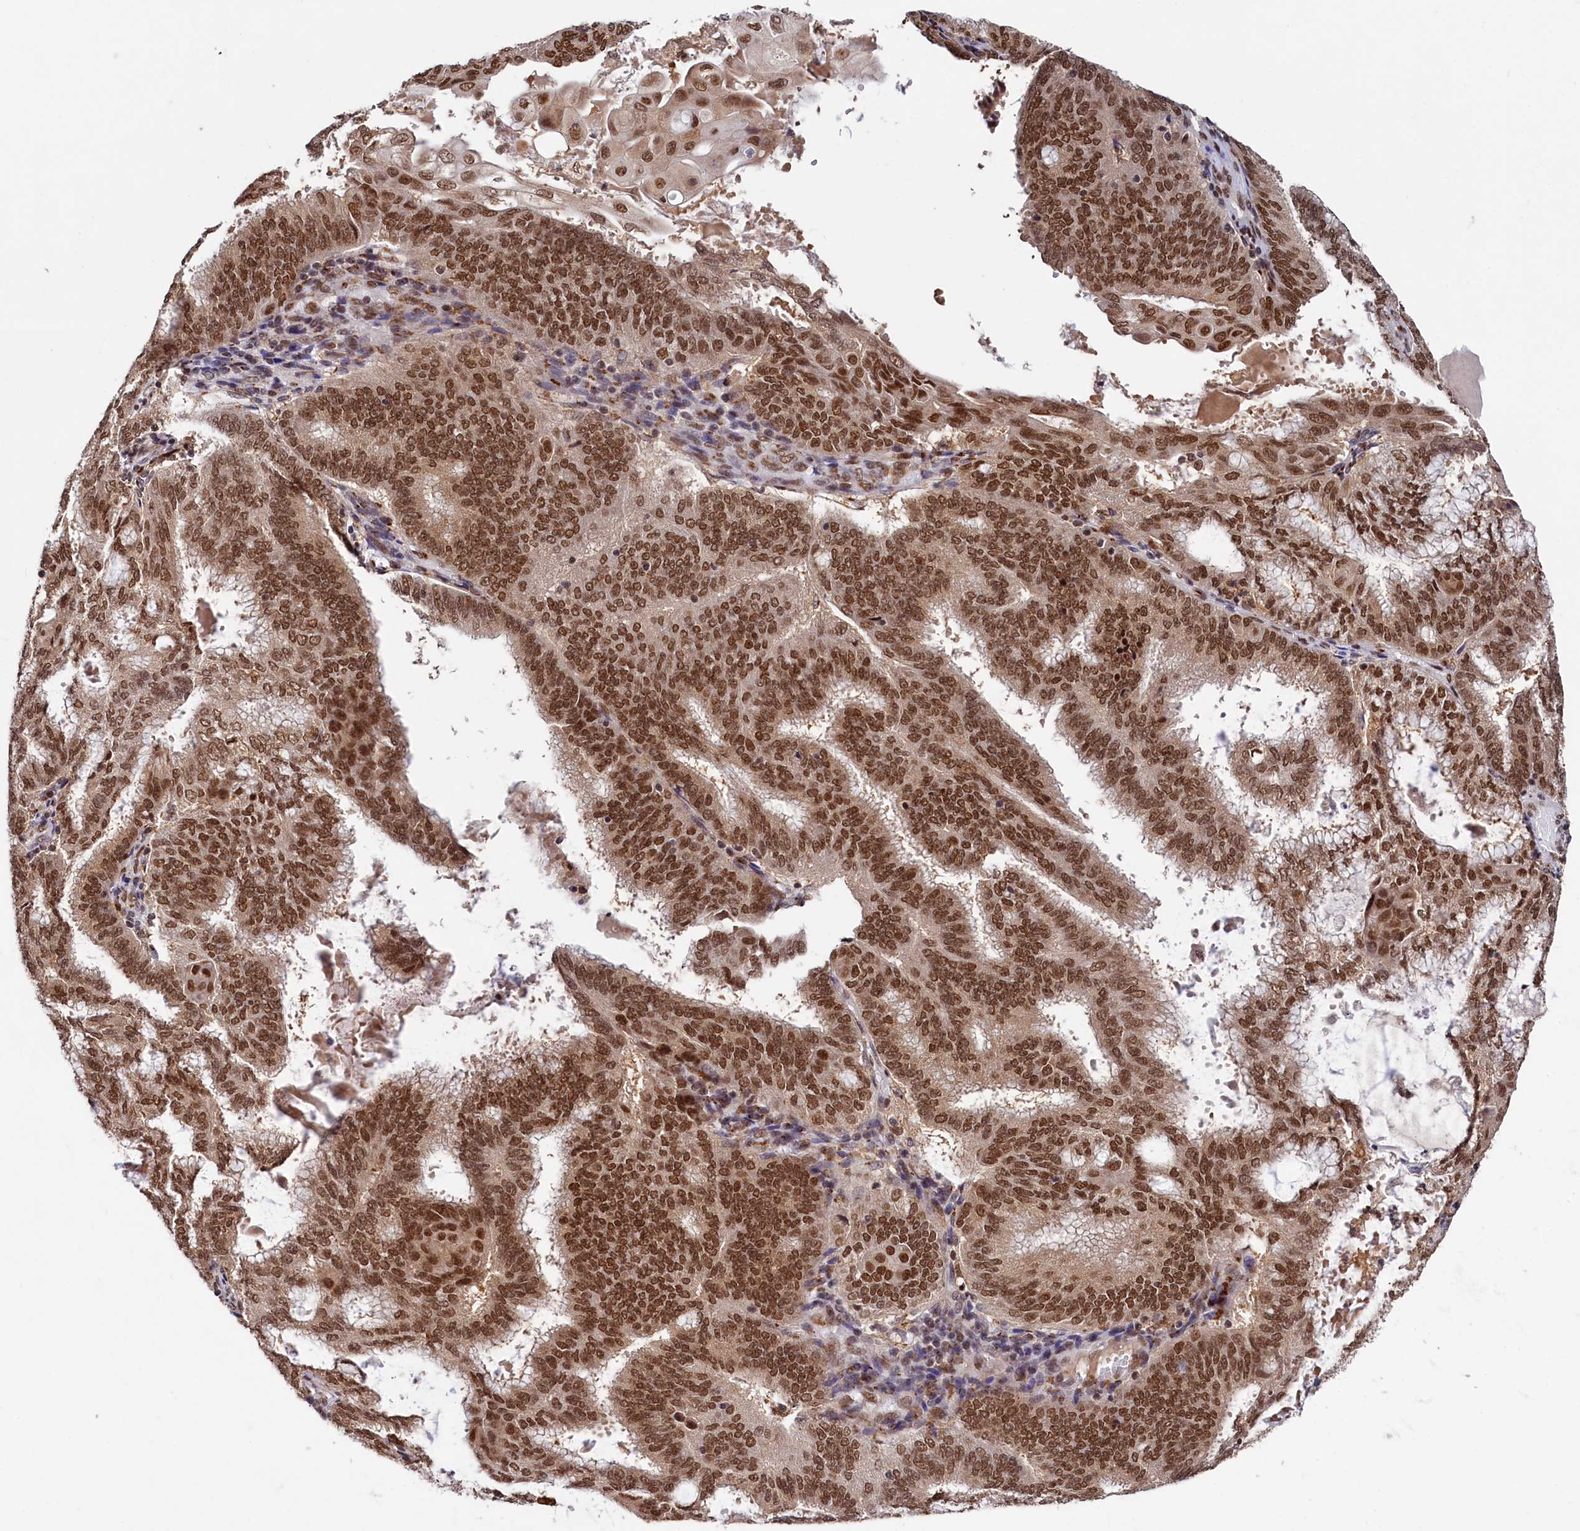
{"staining": {"intensity": "strong", "quantity": ">75%", "location": "nuclear"}, "tissue": "endometrial cancer", "cell_type": "Tumor cells", "image_type": "cancer", "snomed": [{"axis": "morphology", "description": "Adenocarcinoma, NOS"}, {"axis": "topography", "description": "Endometrium"}], "caption": "This is an image of immunohistochemistry (IHC) staining of endometrial cancer, which shows strong staining in the nuclear of tumor cells.", "gene": "PPHLN1", "patient": {"sex": "female", "age": 49}}